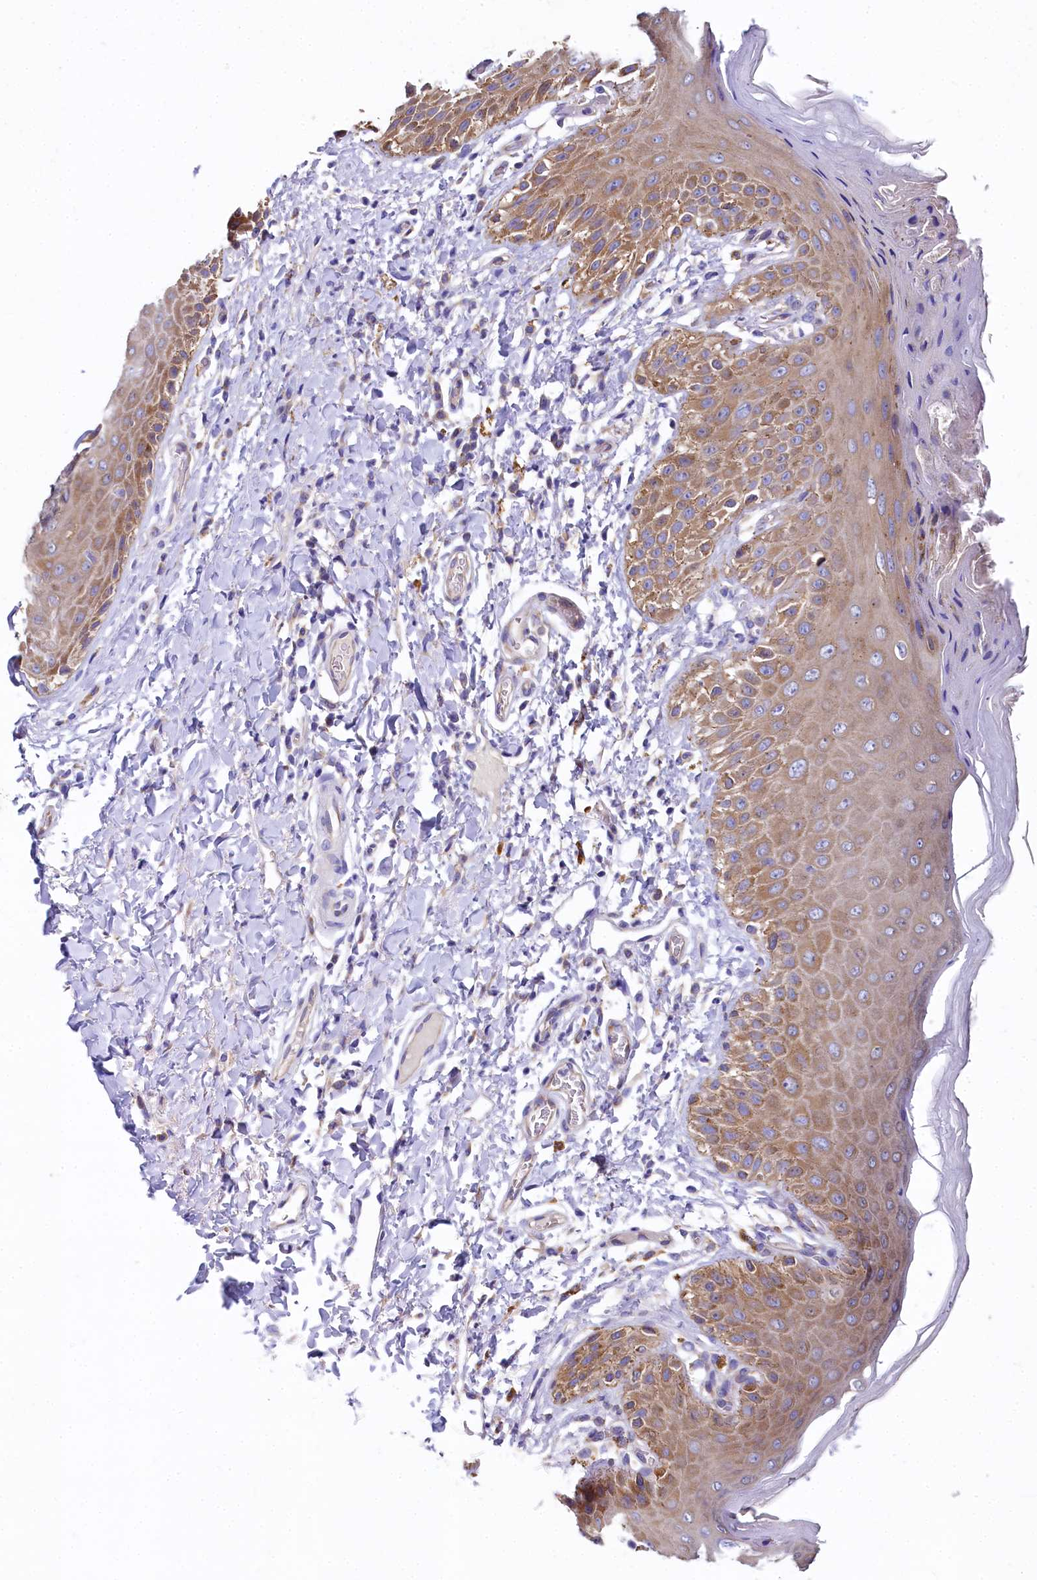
{"staining": {"intensity": "moderate", "quantity": ">75%", "location": "cytoplasmic/membranous"}, "tissue": "skin", "cell_type": "Epidermal cells", "image_type": "normal", "snomed": [{"axis": "morphology", "description": "Normal tissue, NOS"}, {"axis": "topography", "description": "Anal"}], "caption": "The immunohistochemical stain shows moderate cytoplasmic/membranous positivity in epidermal cells of normal skin. The staining is performed using DAB (3,3'-diaminobenzidine) brown chromogen to label protein expression. The nuclei are counter-stained blue using hematoxylin.", "gene": "QARS1", "patient": {"sex": "male", "age": 44}}